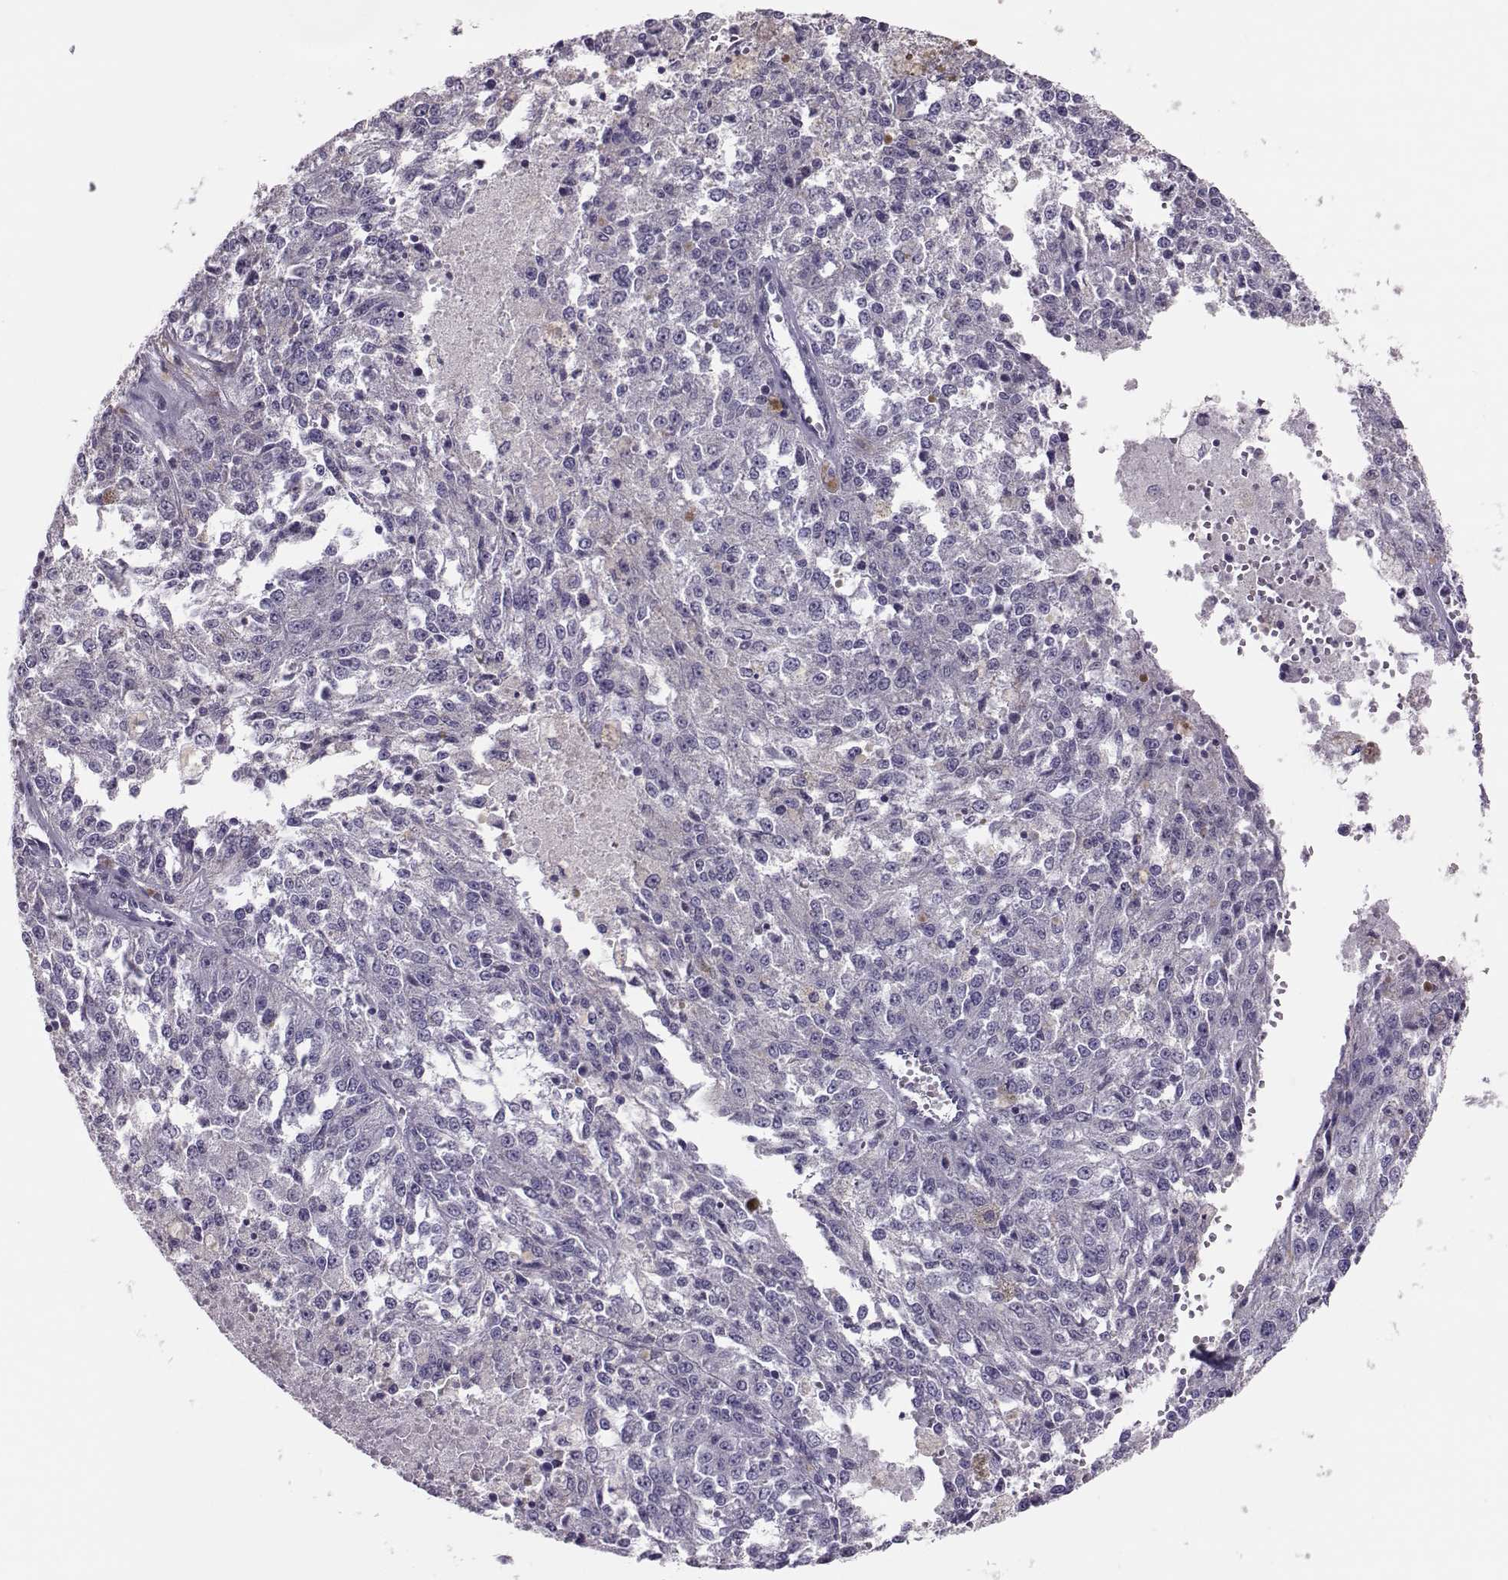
{"staining": {"intensity": "negative", "quantity": "none", "location": "none"}, "tissue": "melanoma", "cell_type": "Tumor cells", "image_type": "cancer", "snomed": [{"axis": "morphology", "description": "Malignant melanoma, Metastatic site"}, {"axis": "topography", "description": "Lymph node"}], "caption": "Melanoma stained for a protein using IHC reveals no expression tumor cells.", "gene": "DNAAF1", "patient": {"sex": "female", "age": 64}}